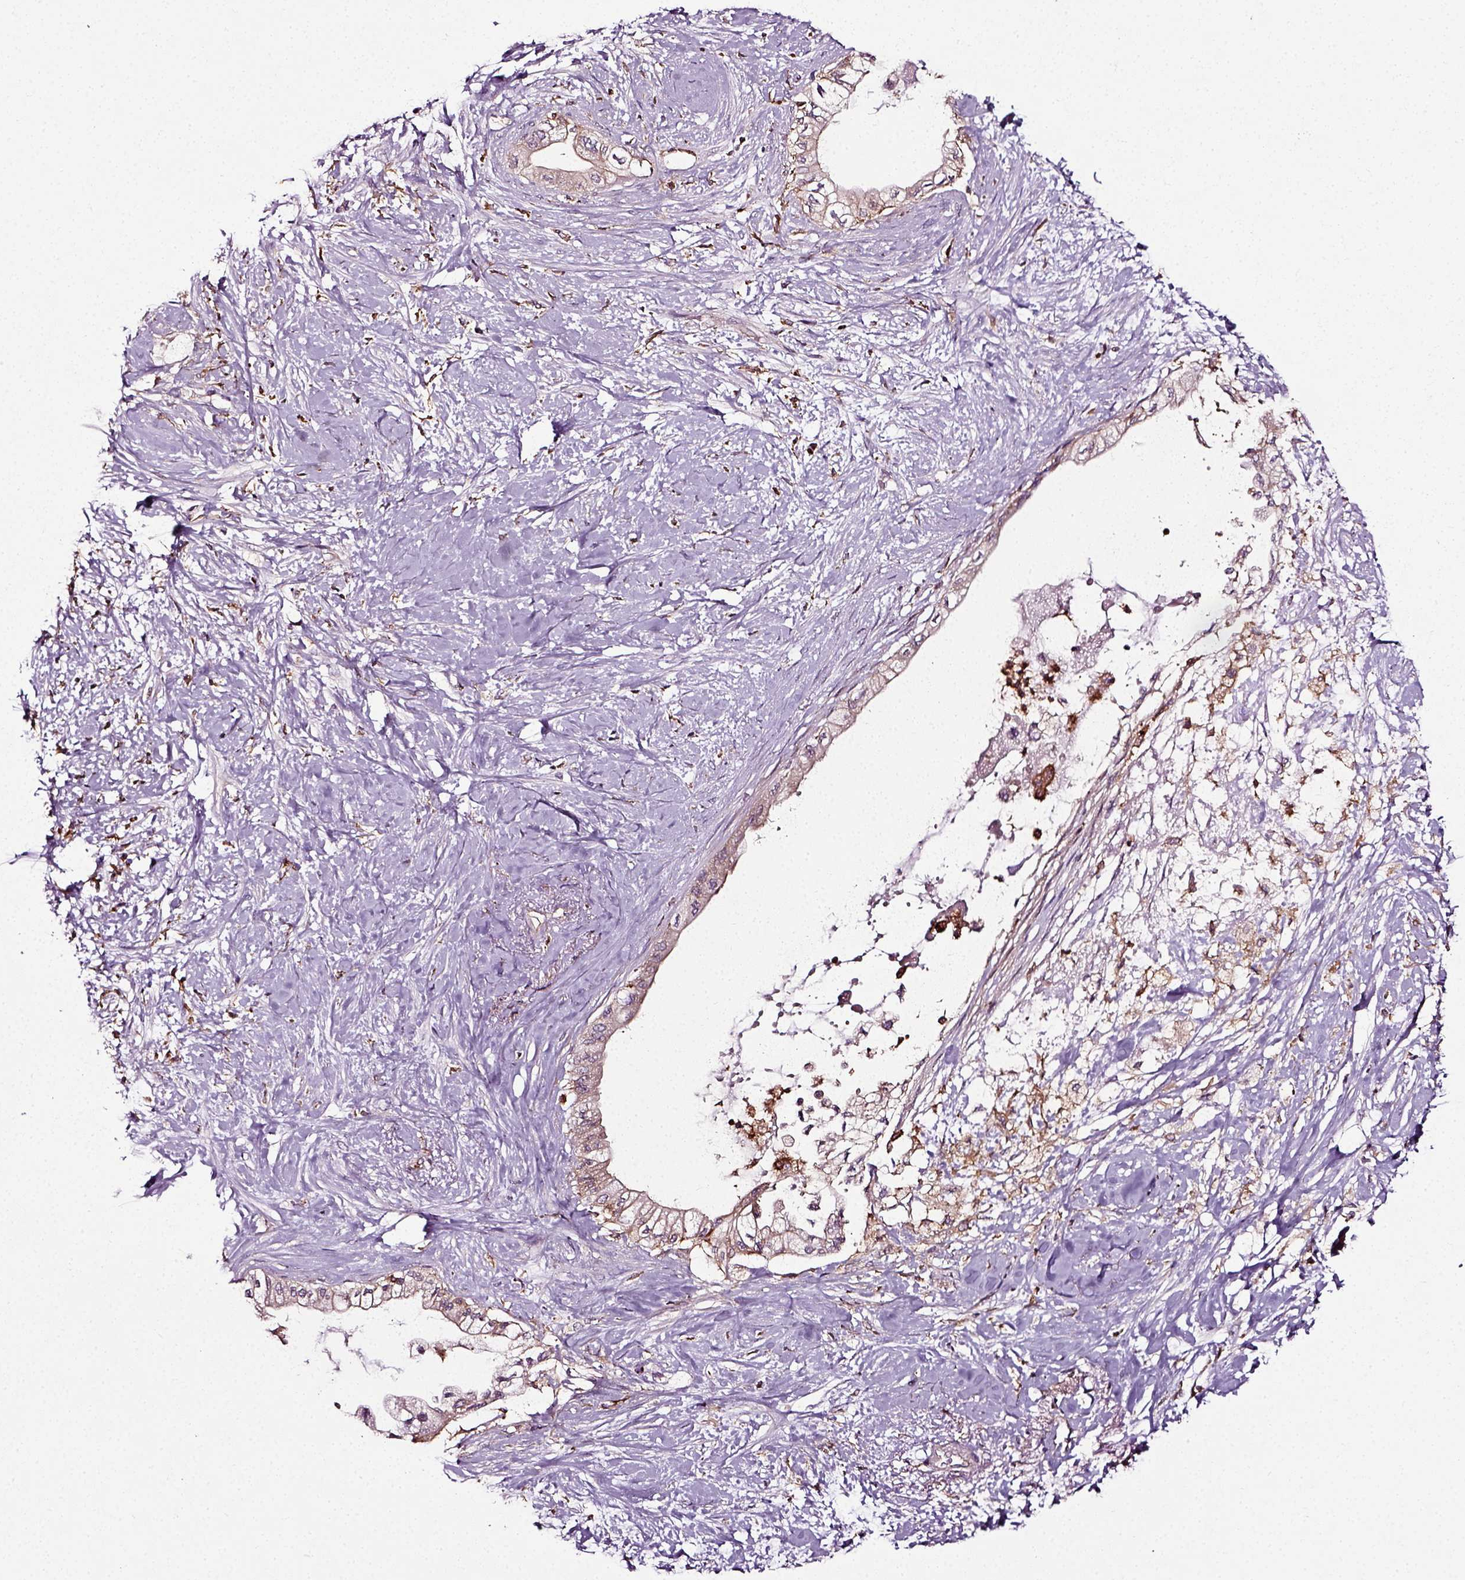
{"staining": {"intensity": "moderate", "quantity": "<25%", "location": "cytoplasmic/membranous"}, "tissue": "pancreatic cancer", "cell_type": "Tumor cells", "image_type": "cancer", "snomed": [{"axis": "morphology", "description": "Normal tissue, NOS"}, {"axis": "morphology", "description": "Adenocarcinoma, NOS"}, {"axis": "topography", "description": "Pancreas"}, {"axis": "topography", "description": "Duodenum"}], "caption": "Immunohistochemical staining of adenocarcinoma (pancreatic) exhibits low levels of moderate cytoplasmic/membranous protein expression in approximately <25% of tumor cells. The protein is shown in brown color, while the nuclei are stained blue.", "gene": "RHOF", "patient": {"sex": "female", "age": 60}}